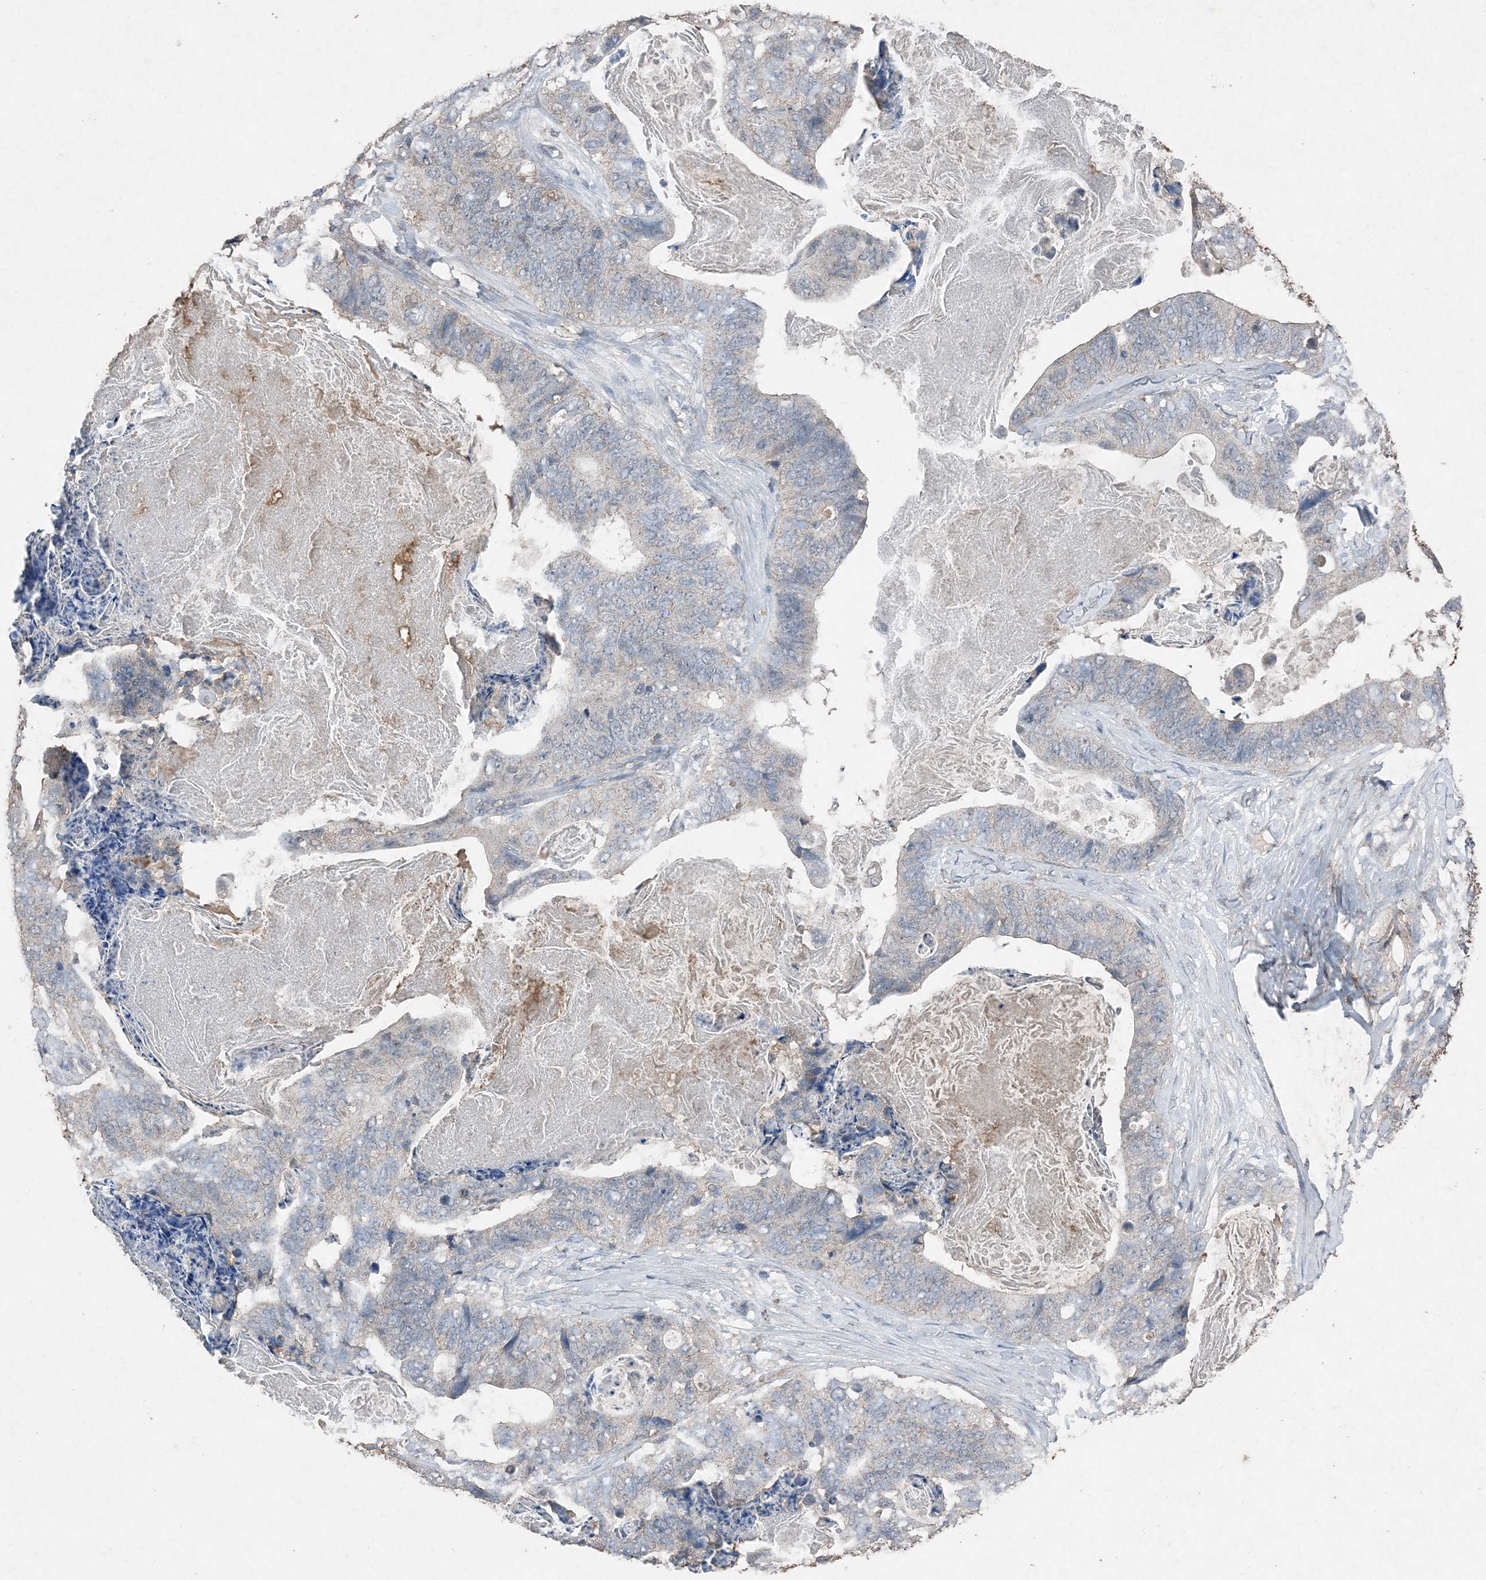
{"staining": {"intensity": "negative", "quantity": "none", "location": "none"}, "tissue": "stomach cancer", "cell_type": "Tumor cells", "image_type": "cancer", "snomed": [{"axis": "morphology", "description": "Adenocarcinoma, NOS"}, {"axis": "topography", "description": "Stomach"}], "caption": "Tumor cells are negative for protein expression in human adenocarcinoma (stomach). (DAB immunohistochemistry with hematoxylin counter stain).", "gene": "FCN3", "patient": {"sex": "female", "age": 89}}